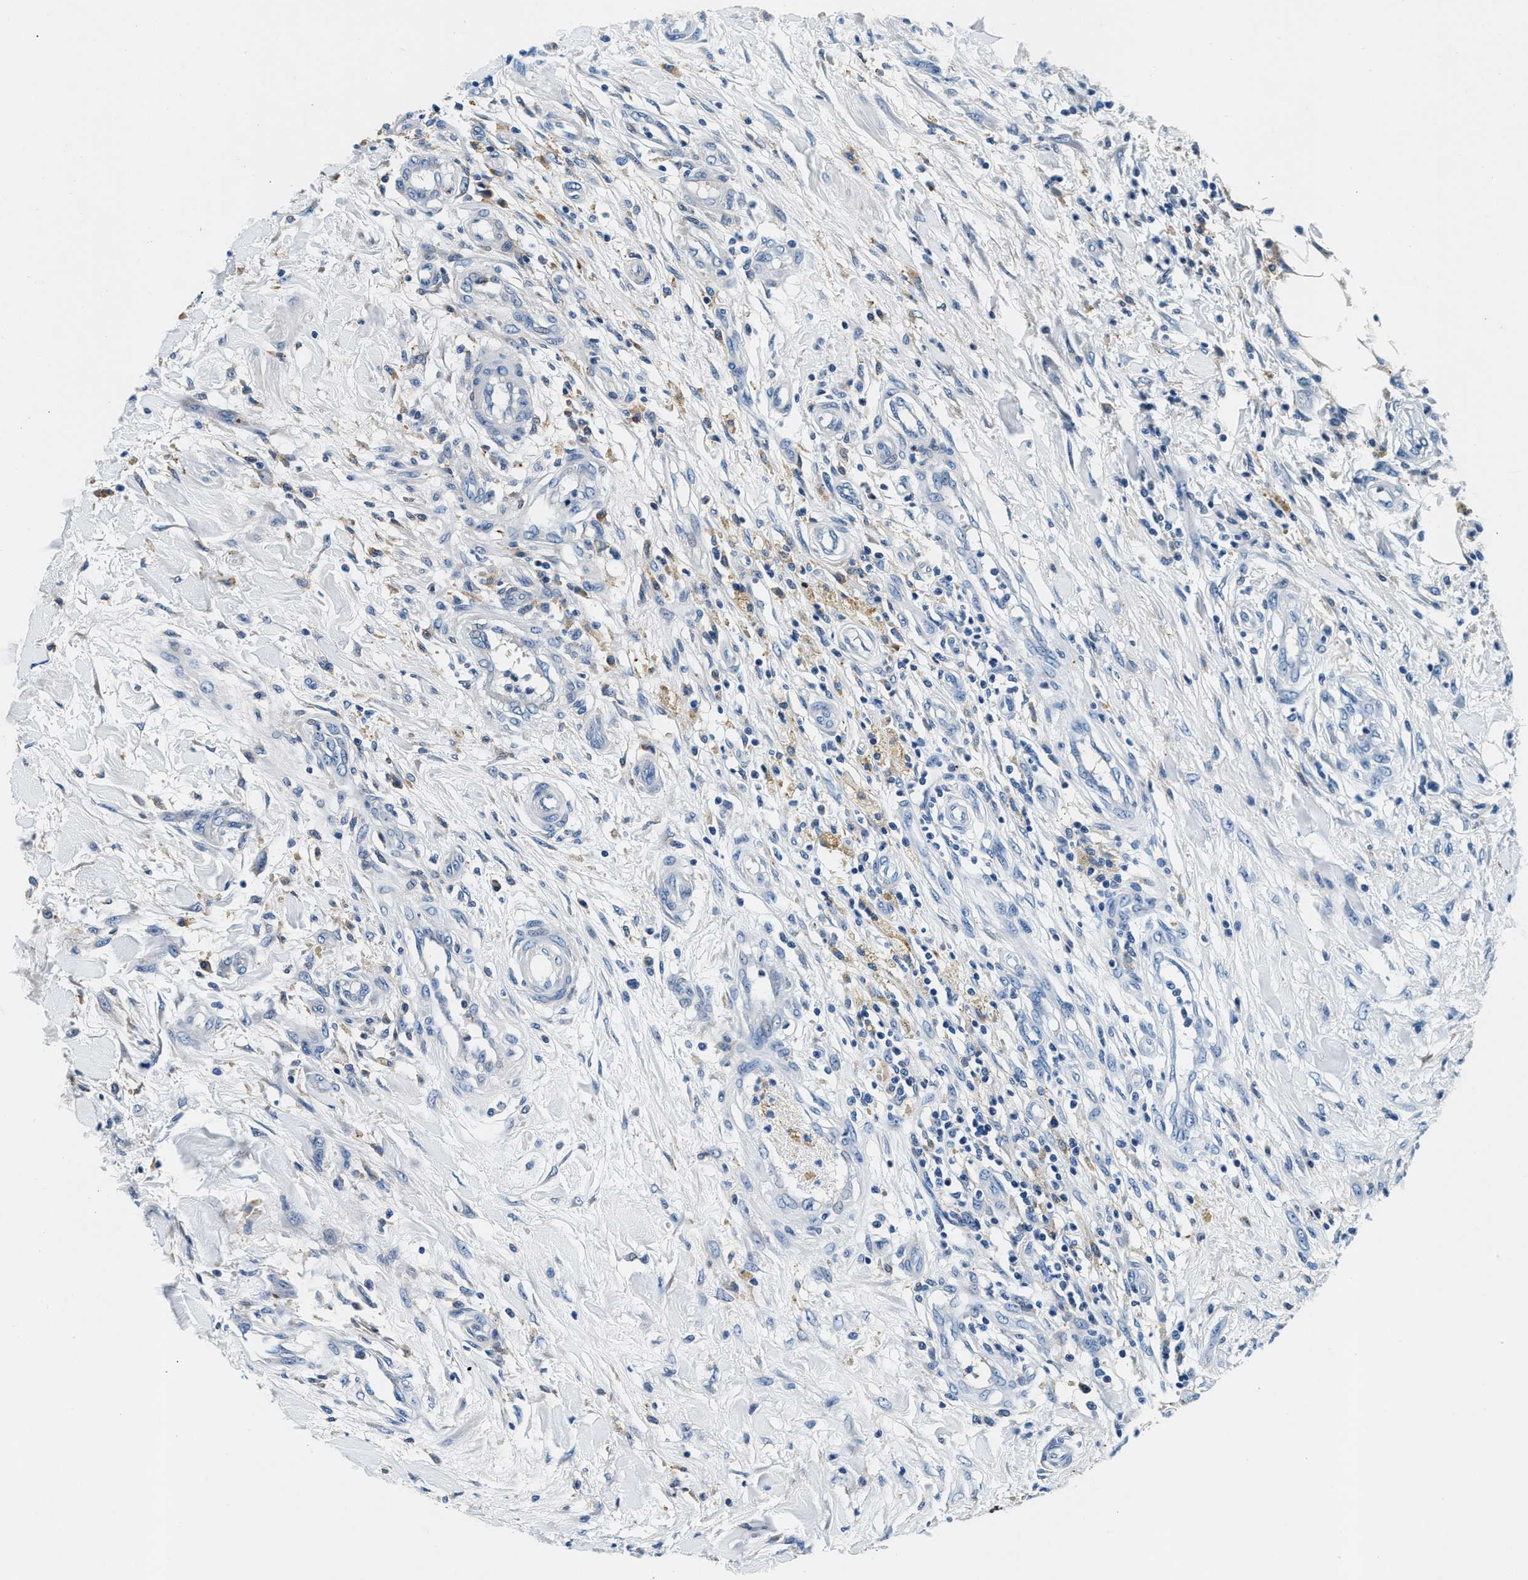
{"staining": {"intensity": "negative", "quantity": "none", "location": "none"}, "tissue": "testis cancer", "cell_type": "Tumor cells", "image_type": "cancer", "snomed": [{"axis": "morphology", "description": "Seminoma, NOS"}, {"axis": "topography", "description": "Testis"}], "caption": "A photomicrograph of testis seminoma stained for a protein reveals no brown staining in tumor cells. (Brightfield microscopy of DAB (3,3'-diaminobenzidine) IHC at high magnification).", "gene": "SLFN11", "patient": {"sex": "male", "age": 59}}